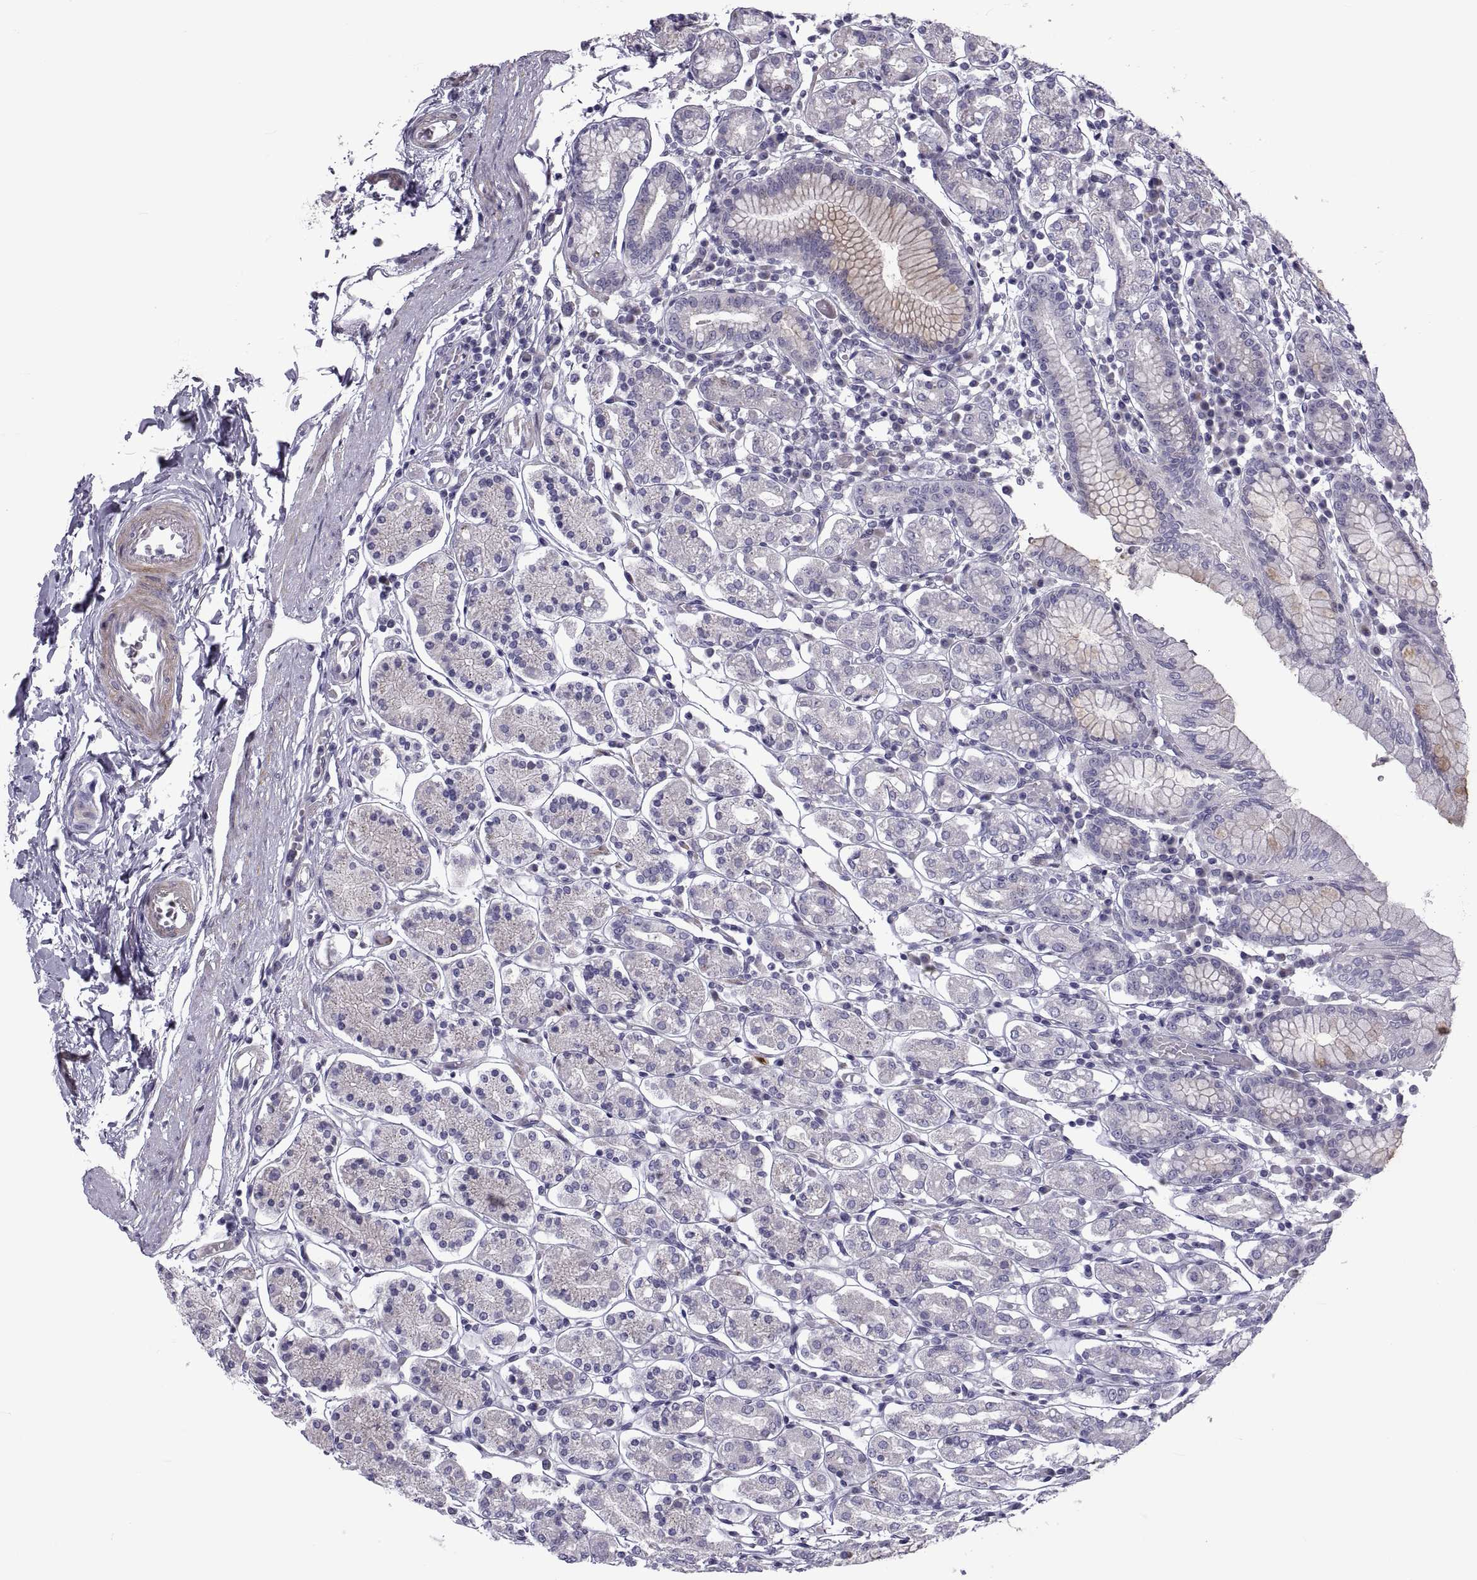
{"staining": {"intensity": "negative", "quantity": "none", "location": "none"}, "tissue": "stomach", "cell_type": "Glandular cells", "image_type": "normal", "snomed": [{"axis": "morphology", "description": "Normal tissue, NOS"}, {"axis": "topography", "description": "Stomach, upper"}, {"axis": "topography", "description": "Stomach"}], "caption": "Unremarkable stomach was stained to show a protein in brown. There is no significant positivity in glandular cells. The staining is performed using DAB brown chromogen with nuclei counter-stained in using hematoxylin.", "gene": "TMEM158", "patient": {"sex": "male", "age": 62}}